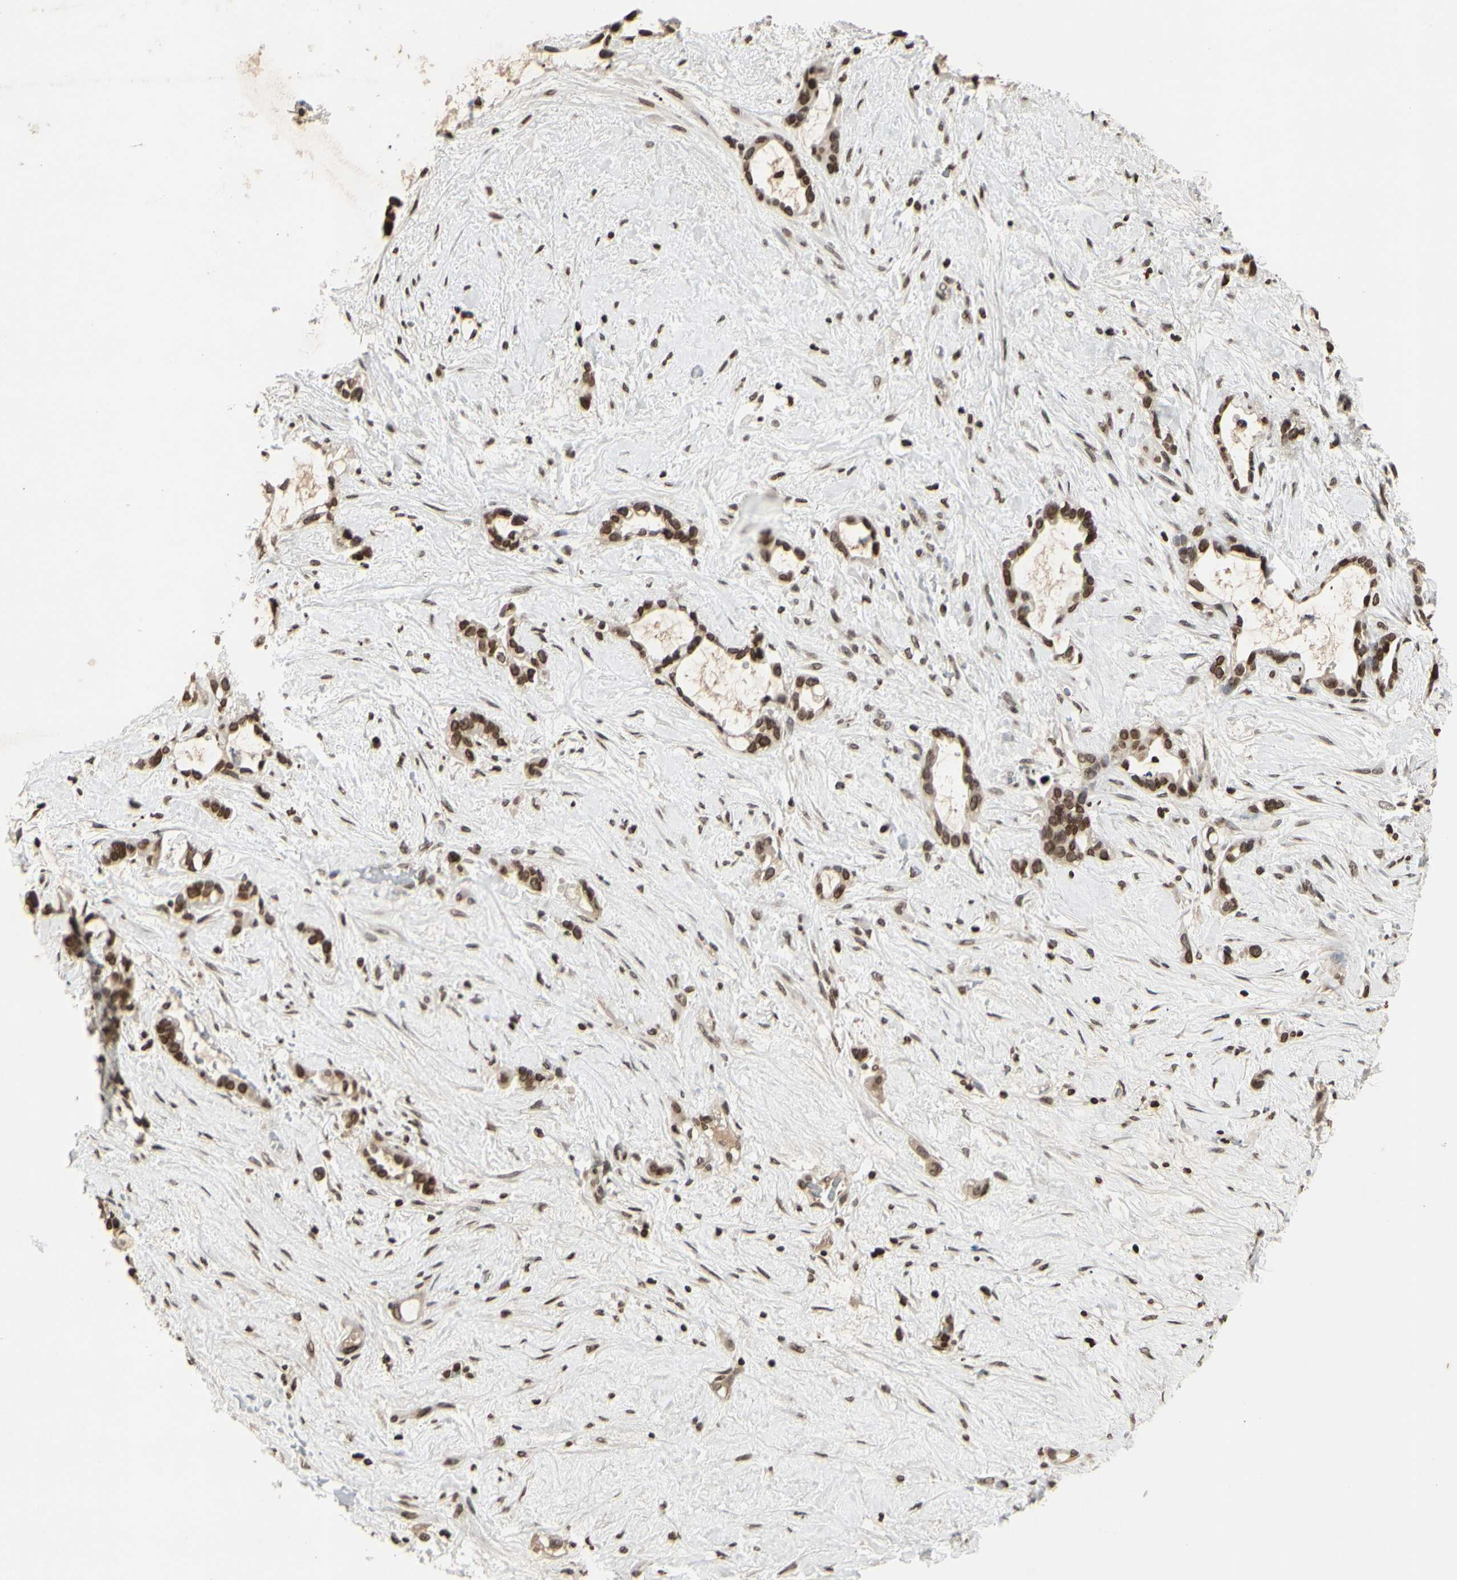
{"staining": {"intensity": "strong", "quantity": ">75%", "location": "nuclear"}, "tissue": "liver cancer", "cell_type": "Tumor cells", "image_type": "cancer", "snomed": [{"axis": "morphology", "description": "Cholangiocarcinoma"}, {"axis": "topography", "description": "Liver"}], "caption": "Immunohistochemical staining of liver cholangiocarcinoma exhibits strong nuclear protein staining in approximately >75% of tumor cells. The staining is performed using DAB brown chromogen to label protein expression. The nuclei are counter-stained blue using hematoxylin.", "gene": "RORA", "patient": {"sex": "female", "age": 65}}